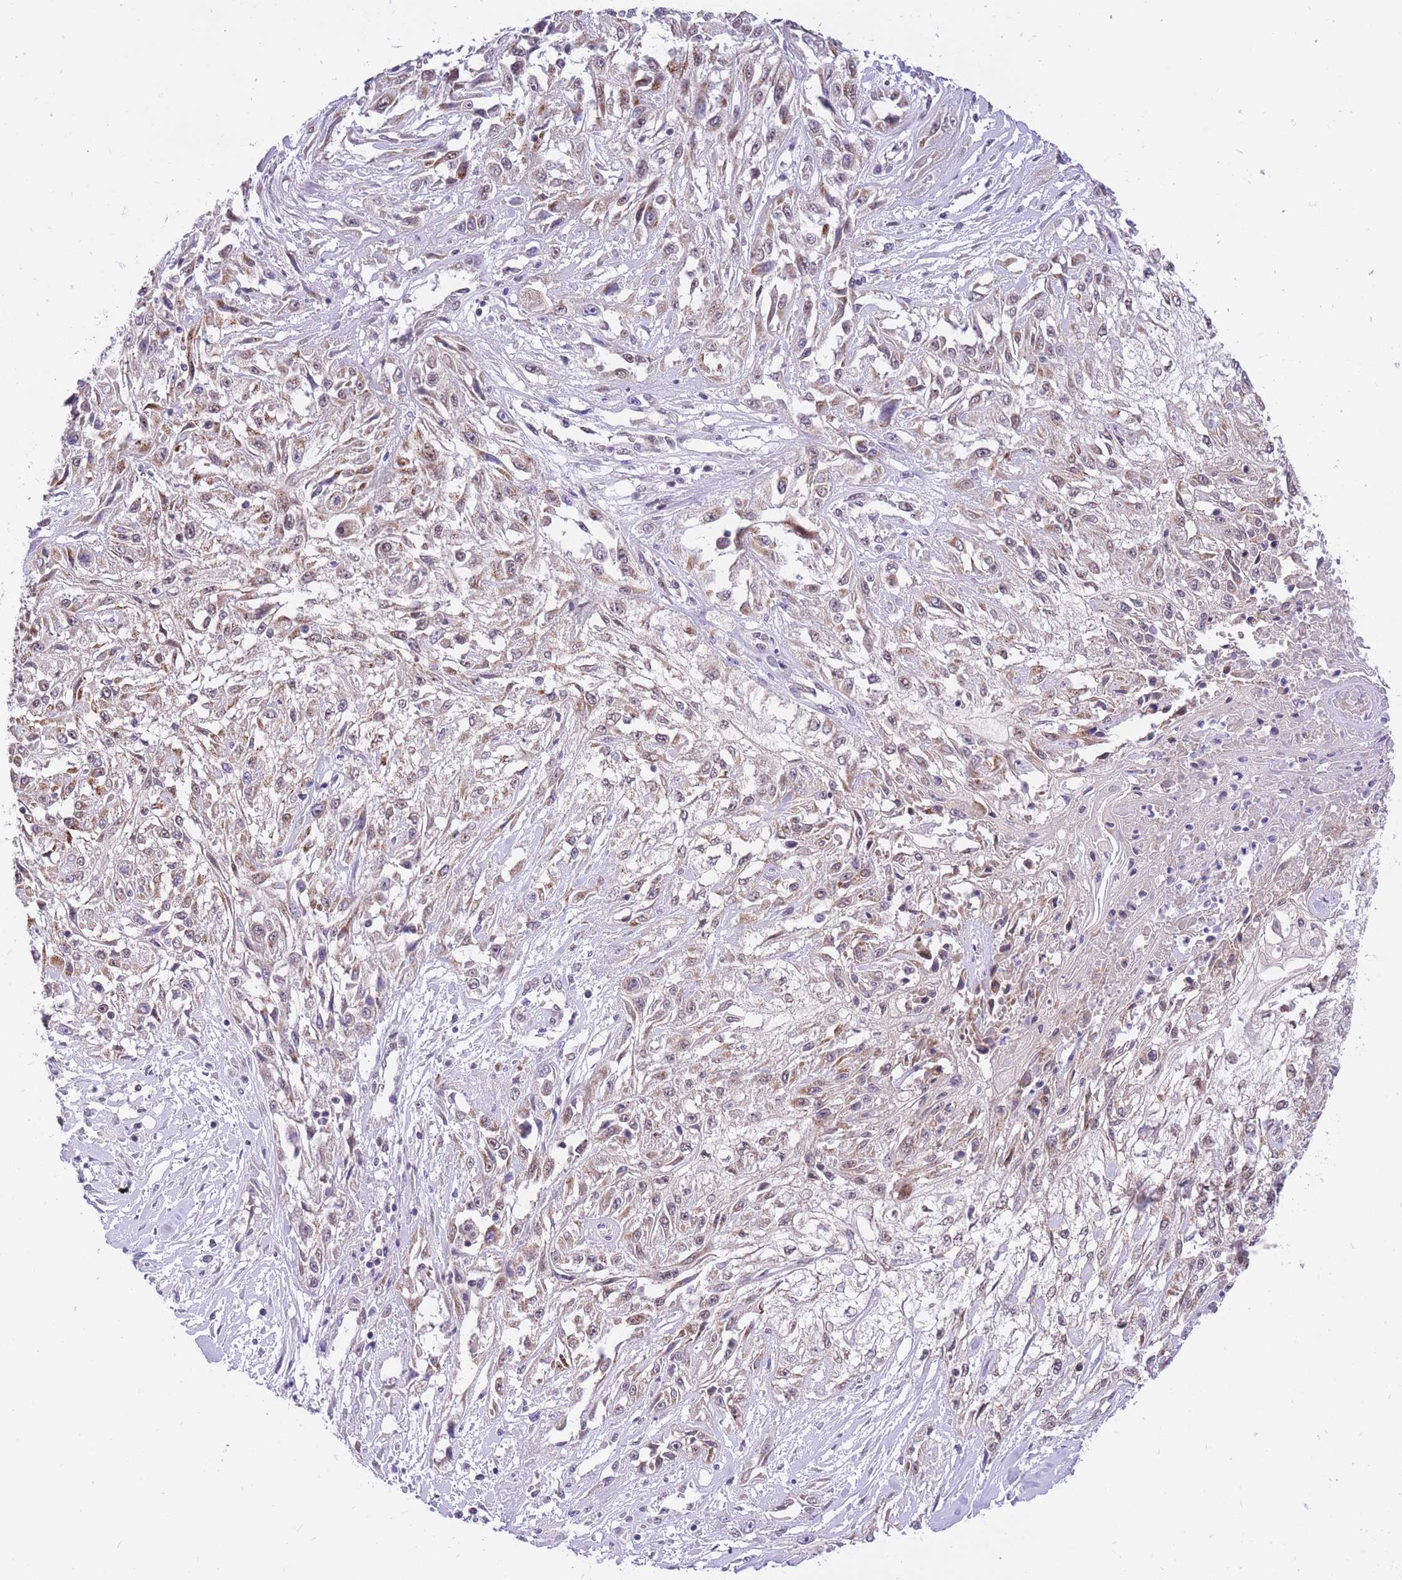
{"staining": {"intensity": "weak", "quantity": "<25%", "location": "cytoplasmic/membranous,nuclear"}, "tissue": "skin cancer", "cell_type": "Tumor cells", "image_type": "cancer", "snomed": [{"axis": "morphology", "description": "Squamous cell carcinoma, NOS"}, {"axis": "morphology", "description": "Squamous cell carcinoma, metastatic, NOS"}, {"axis": "topography", "description": "Skin"}, {"axis": "topography", "description": "Lymph node"}], "caption": "Human squamous cell carcinoma (skin) stained for a protein using IHC exhibits no positivity in tumor cells.", "gene": "MINDY2", "patient": {"sex": "male", "age": 75}}